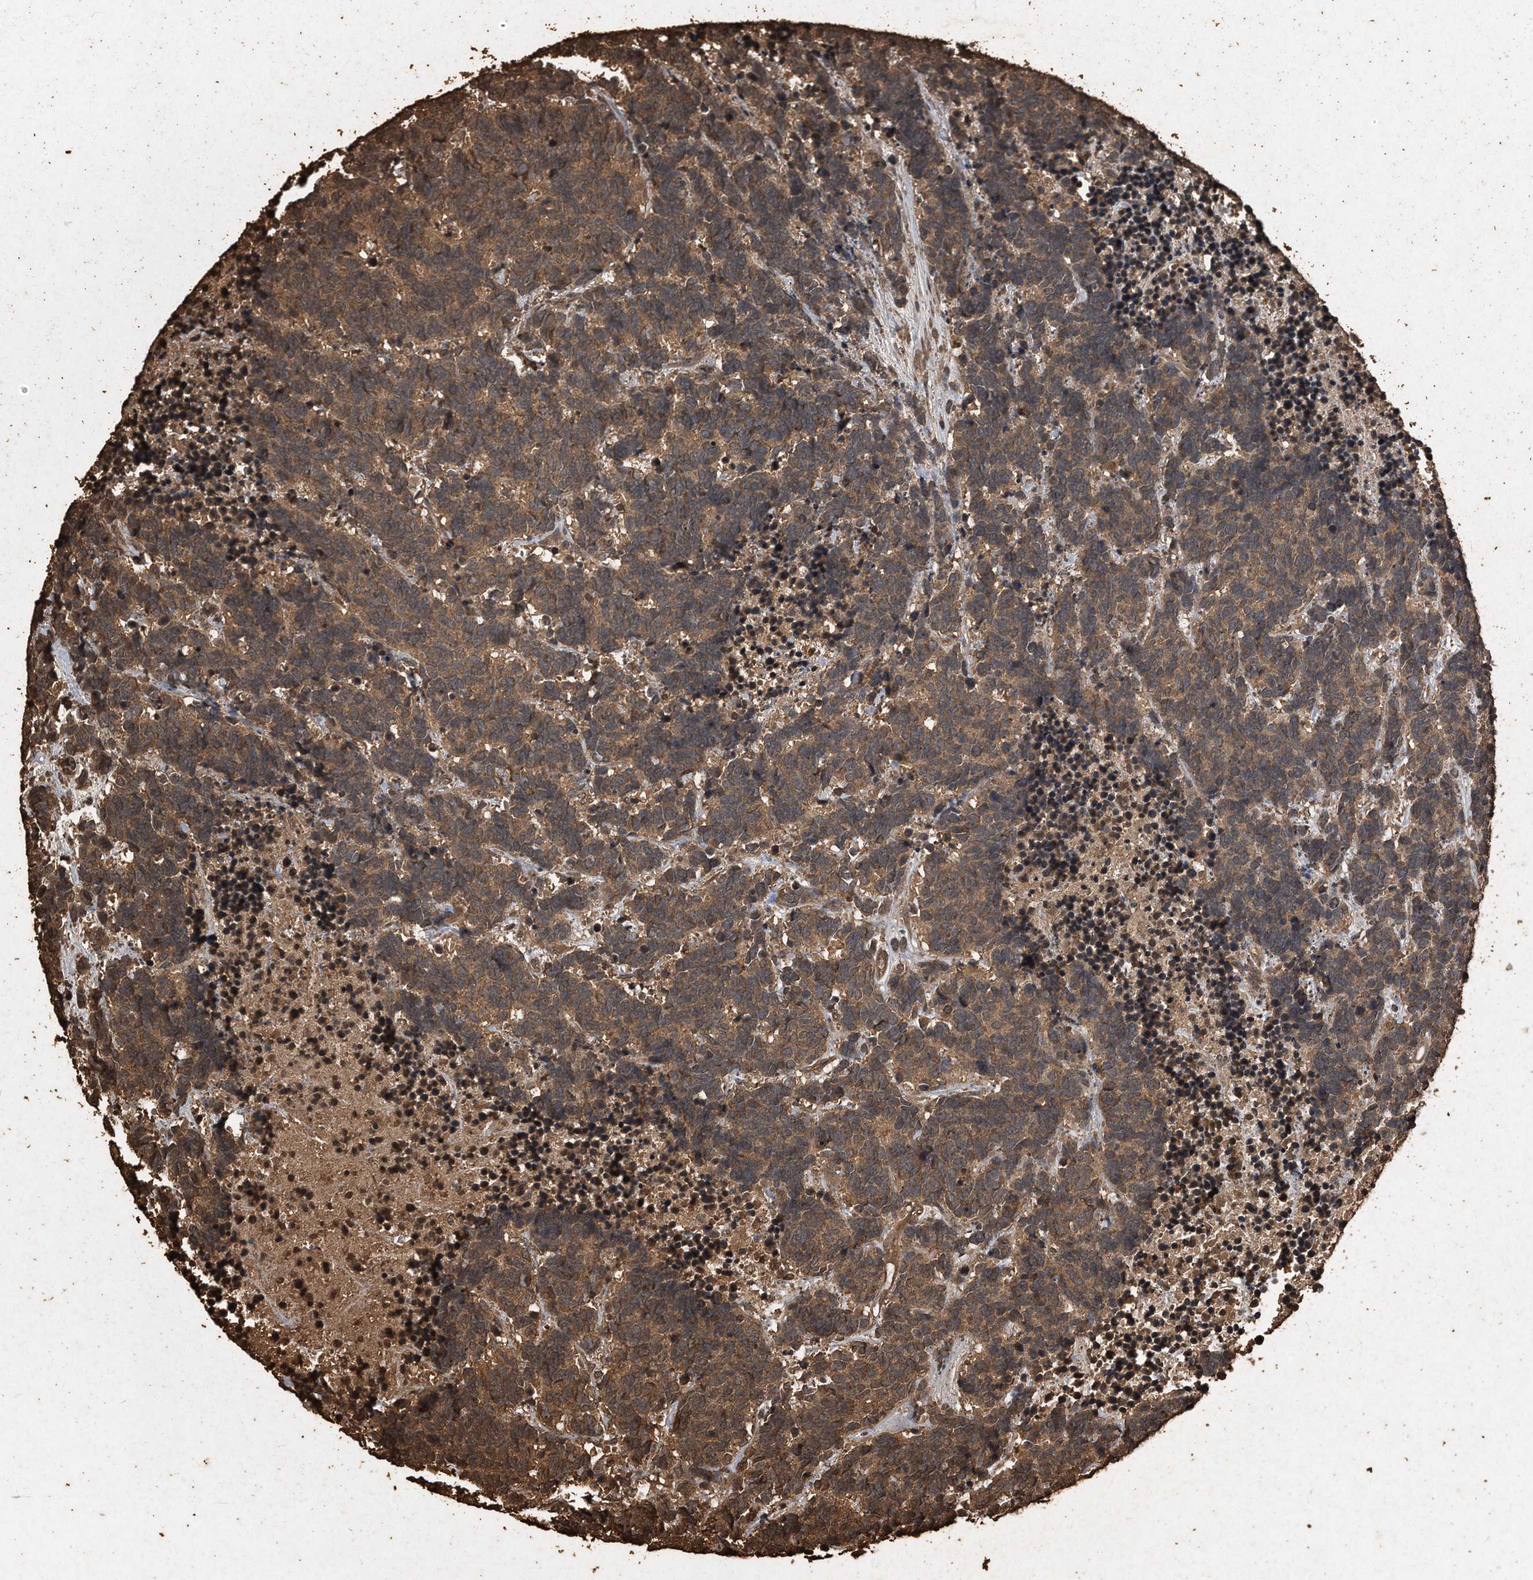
{"staining": {"intensity": "moderate", "quantity": ">75%", "location": "cytoplasmic/membranous"}, "tissue": "carcinoid", "cell_type": "Tumor cells", "image_type": "cancer", "snomed": [{"axis": "morphology", "description": "Carcinoma, NOS"}, {"axis": "morphology", "description": "Carcinoid, malignant, NOS"}, {"axis": "topography", "description": "Urinary bladder"}], "caption": "Carcinoid tissue shows moderate cytoplasmic/membranous expression in about >75% of tumor cells, visualized by immunohistochemistry.", "gene": "CFLAR", "patient": {"sex": "male", "age": 57}}